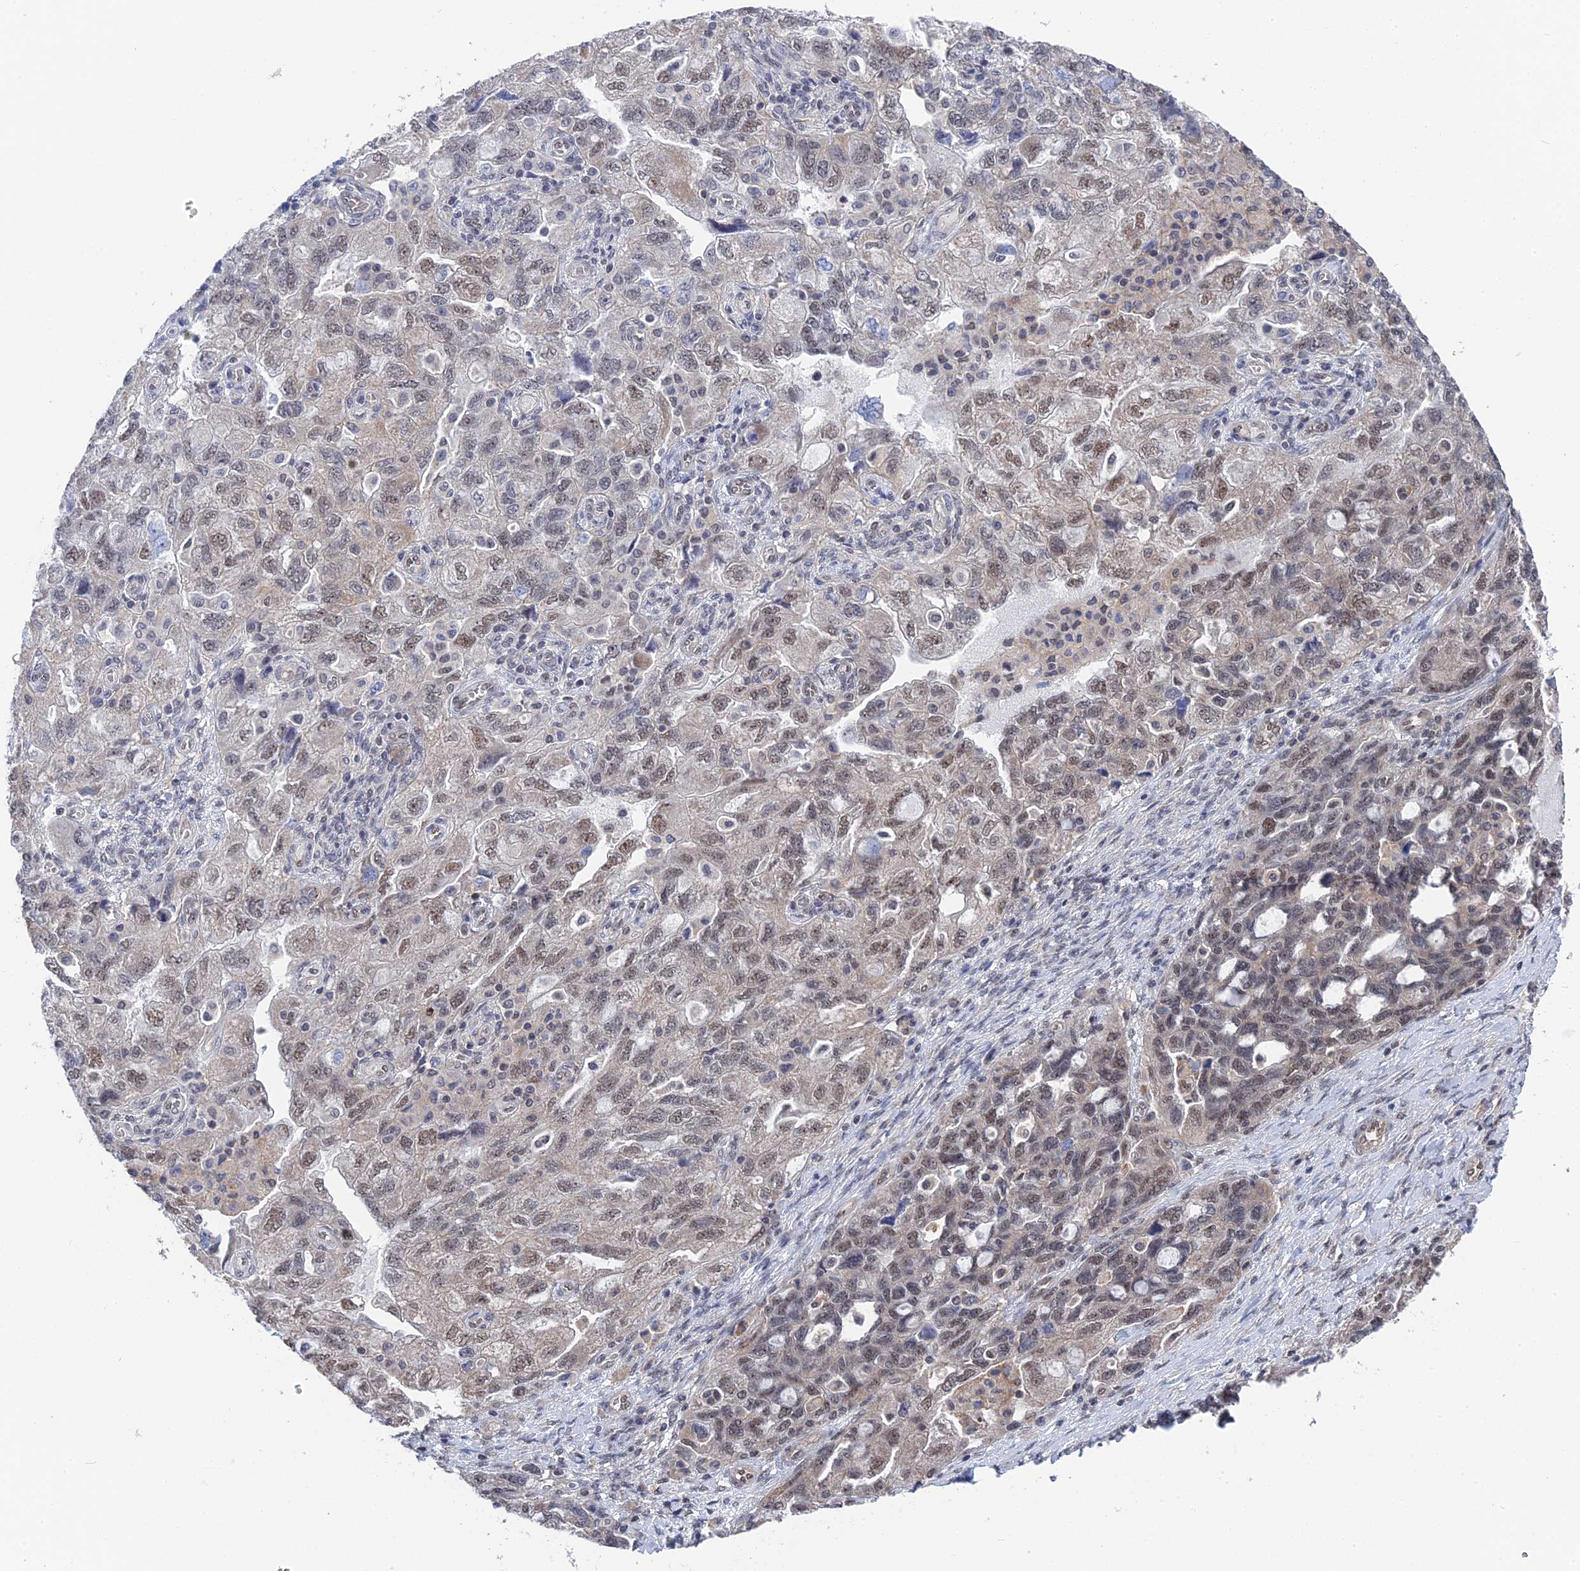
{"staining": {"intensity": "weak", "quantity": "25%-75%", "location": "nuclear"}, "tissue": "ovarian cancer", "cell_type": "Tumor cells", "image_type": "cancer", "snomed": [{"axis": "morphology", "description": "Carcinoma, endometroid"}, {"axis": "topography", "description": "Ovary"}], "caption": "Immunohistochemistry (IHC) of ovarian cancer (endometroid carcinoma) reveals low levels of weak nuclear staining in about 25%-75% of tumor cells.", "gene": "TSSC4", "patient": {"sex": "female", "age": 51}}